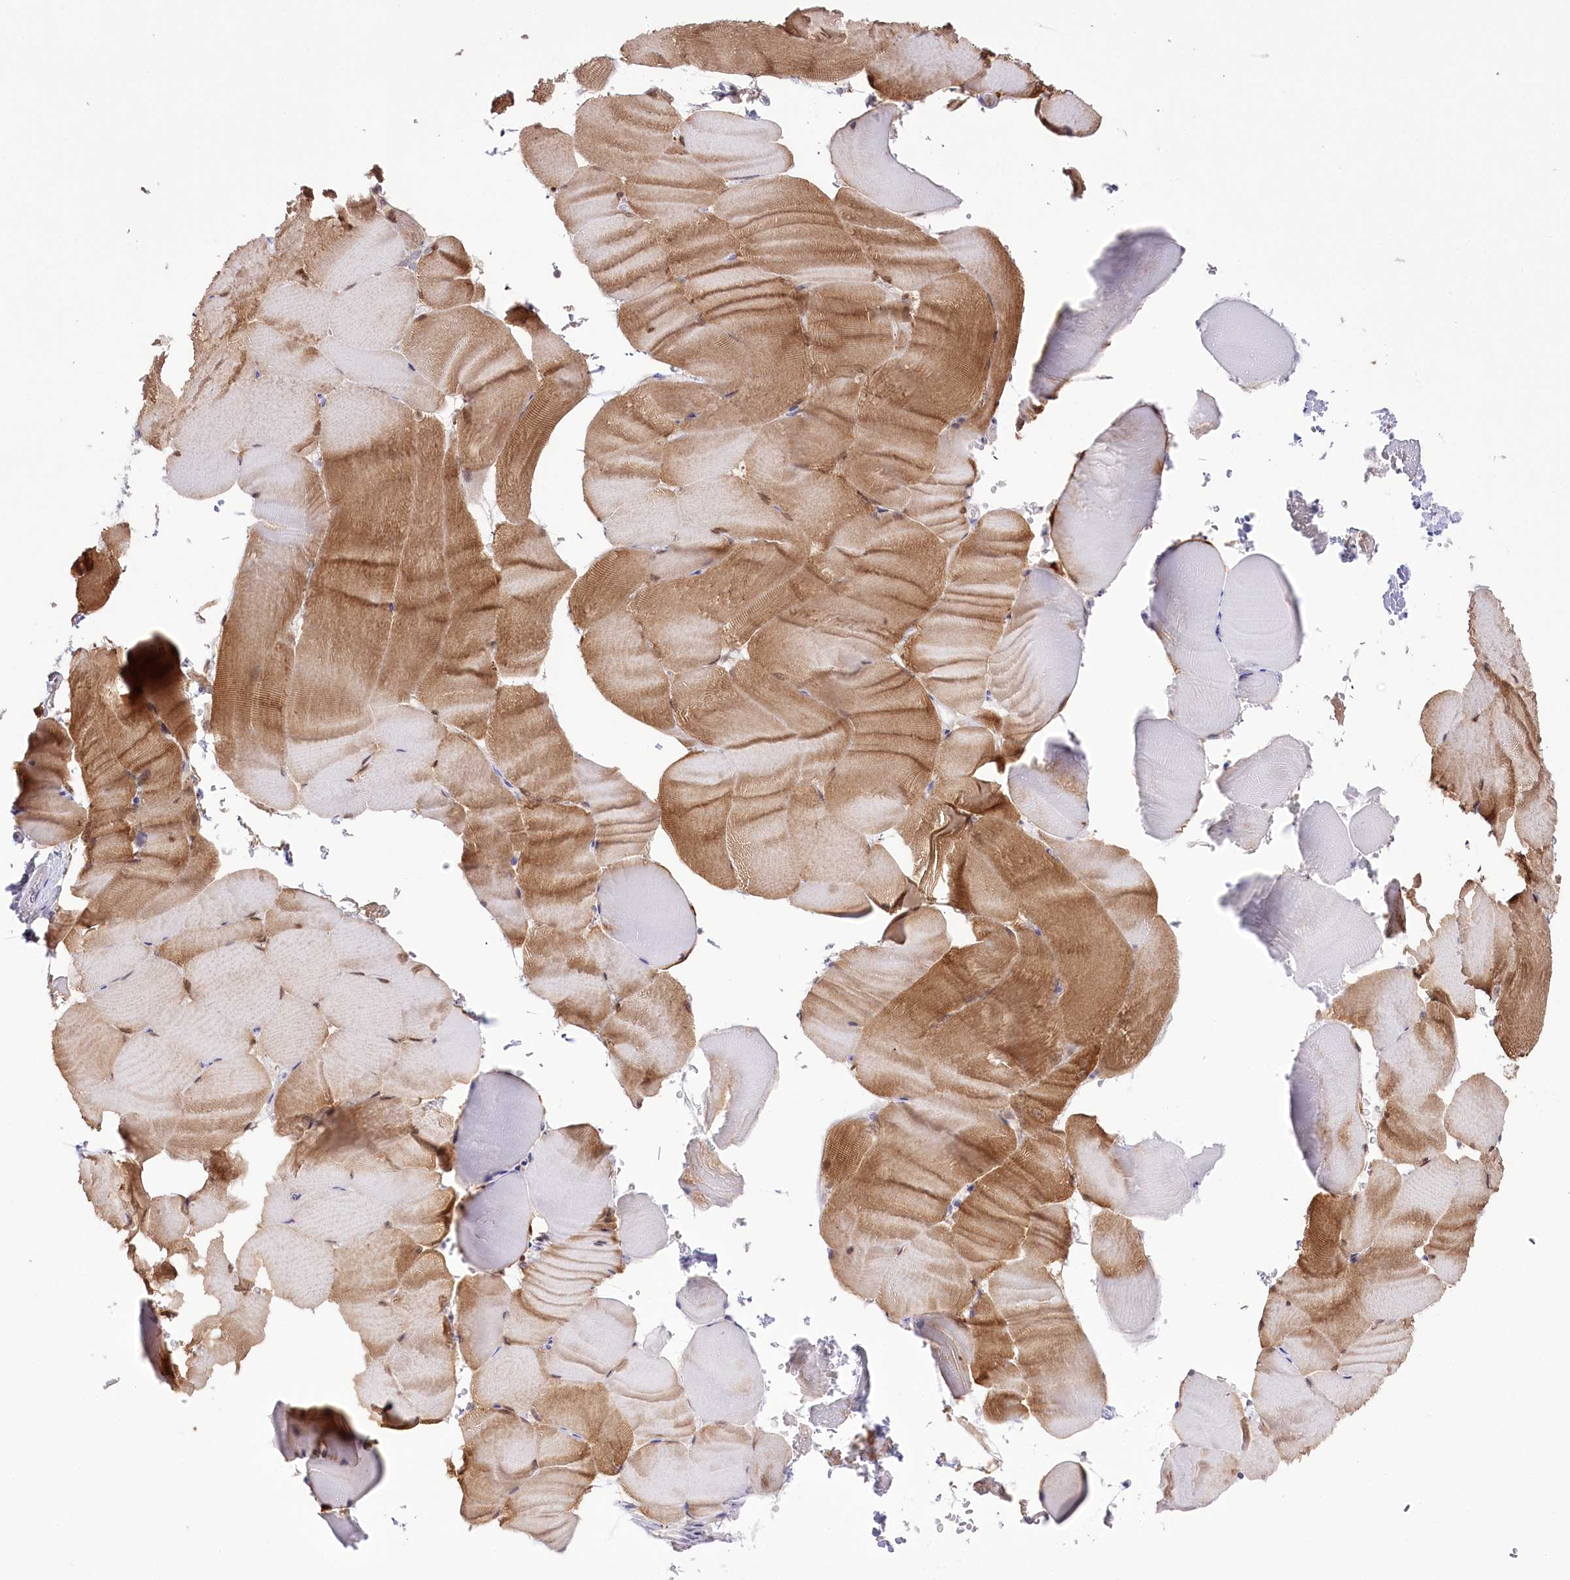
{"staining": {"intensity": "moderate", "quantity": "25%-75%", "location": "cytoplasmic/membranous"}, "tissue": "skeletal muscle", "cell_type": "Myocytes", "image_type": "normal", "snomed": [{"axis": "morphology", "description": "Normal tissue, NOS"}, {"axis": "topography", "description": "Skeletal muscle"}, {"axis": "topography", "description": "Parathyroid gland"}], "caption": "Myocytes show medium levels of moderate cytoplasmic/membranous positivity in about 25%-75% of cells in normal human skeletal muscle. (DAB (3,3'-diaminobenzidine) = brown stain, brightfield microscopy at high magnification).", "gene": "SLC39A10", "patient": {"sex": "female", "age": 37}}